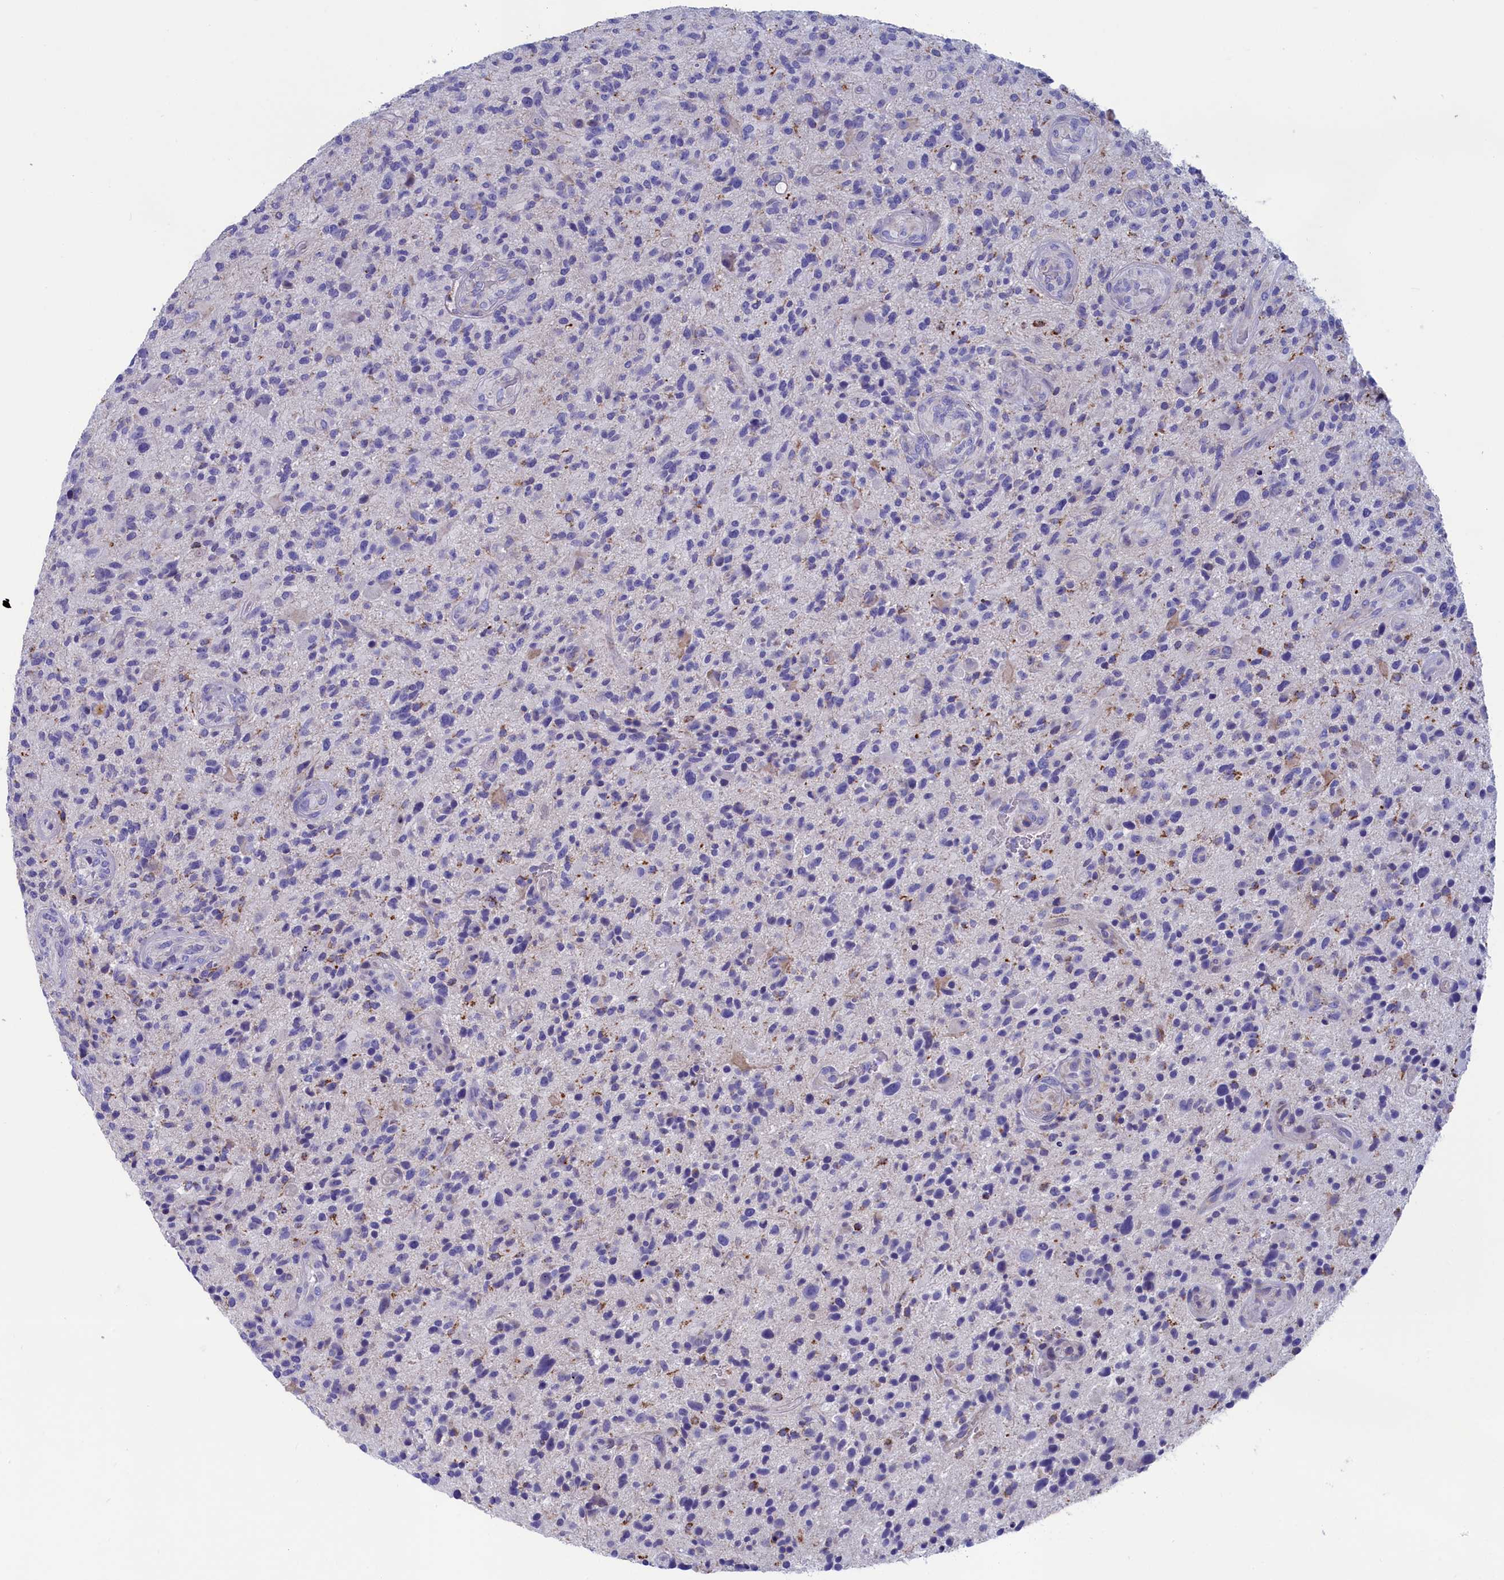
{"staining": {"intensity": "negative", "quantity": "none", "location": "none"}, "tissue": "glioma", "cell_type": "Tumor cells", "image_type": "cancer", "snomed": [{"axis": "morphology", "description": "Glioma, malignant, High grade"}, {"axis": "topography", "description": "Brain"}], "caption": "This is an immunohistochemistry micrograph of glioma. There is no staining in tumor cells.", "gene": "PRDM12", "patient": {"sex": "male", "age": 47}}